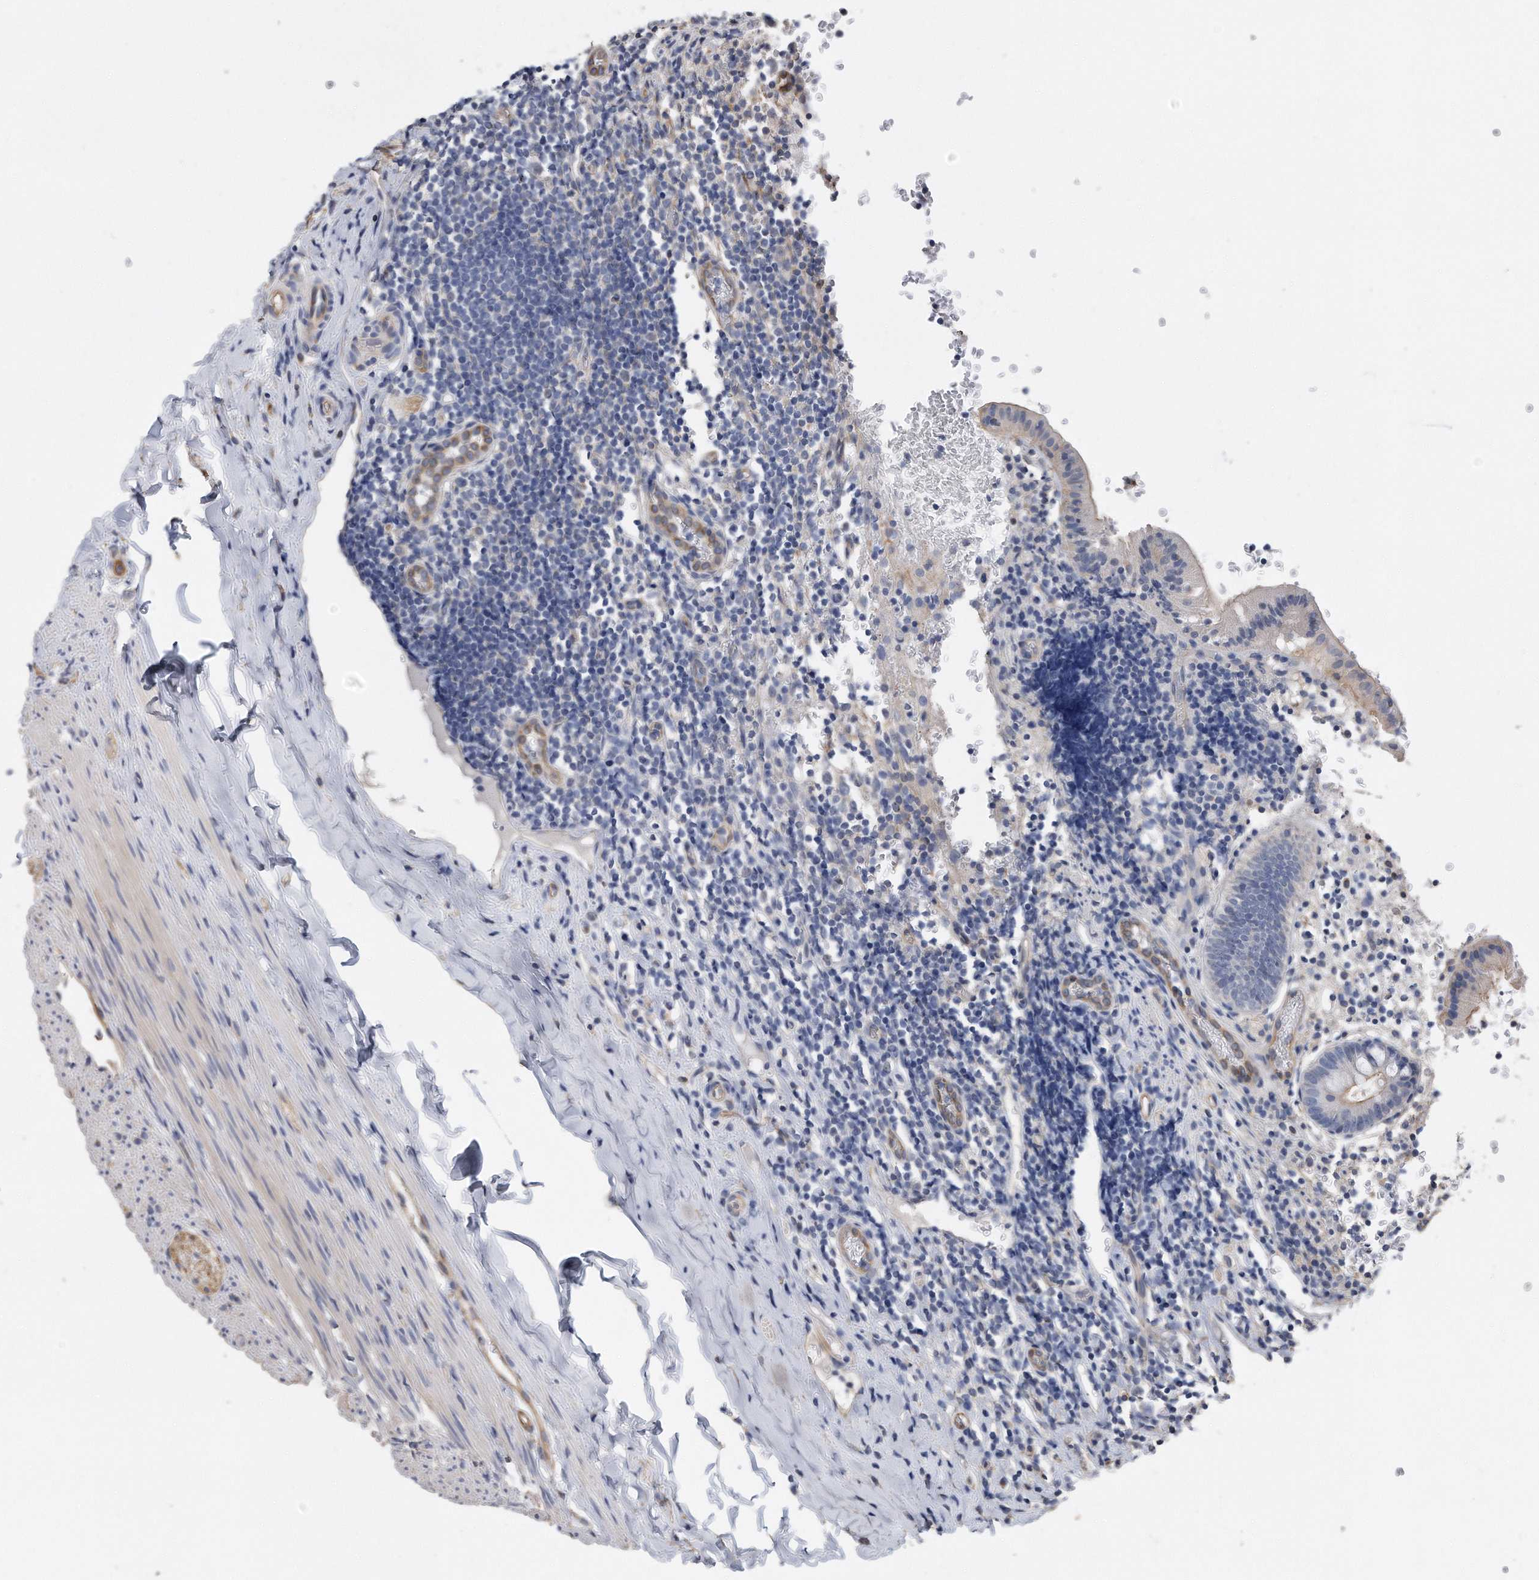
{"staining": {"intensity": "negative", "quantity": "none", "location": "none"}, "tissue": "appendix", "cell_type": "Glandular cells", "image_type": "normal", "snomed": [{"axis": "morphology", "description": "Normal tissue, NOS"}, {"axis": "topography", "description": "Appendix"}], "caption": "Immunohistochemistry micrograph of benign appendix: human appendix stained with DAB (3,3'-diaminobenzidine) exhibits no significant protein staining in glandular cells. (DAB immunohistochemistry, high magnification).", "gene": "GPC1", "patient": {"sex": "male", "age": 8}}